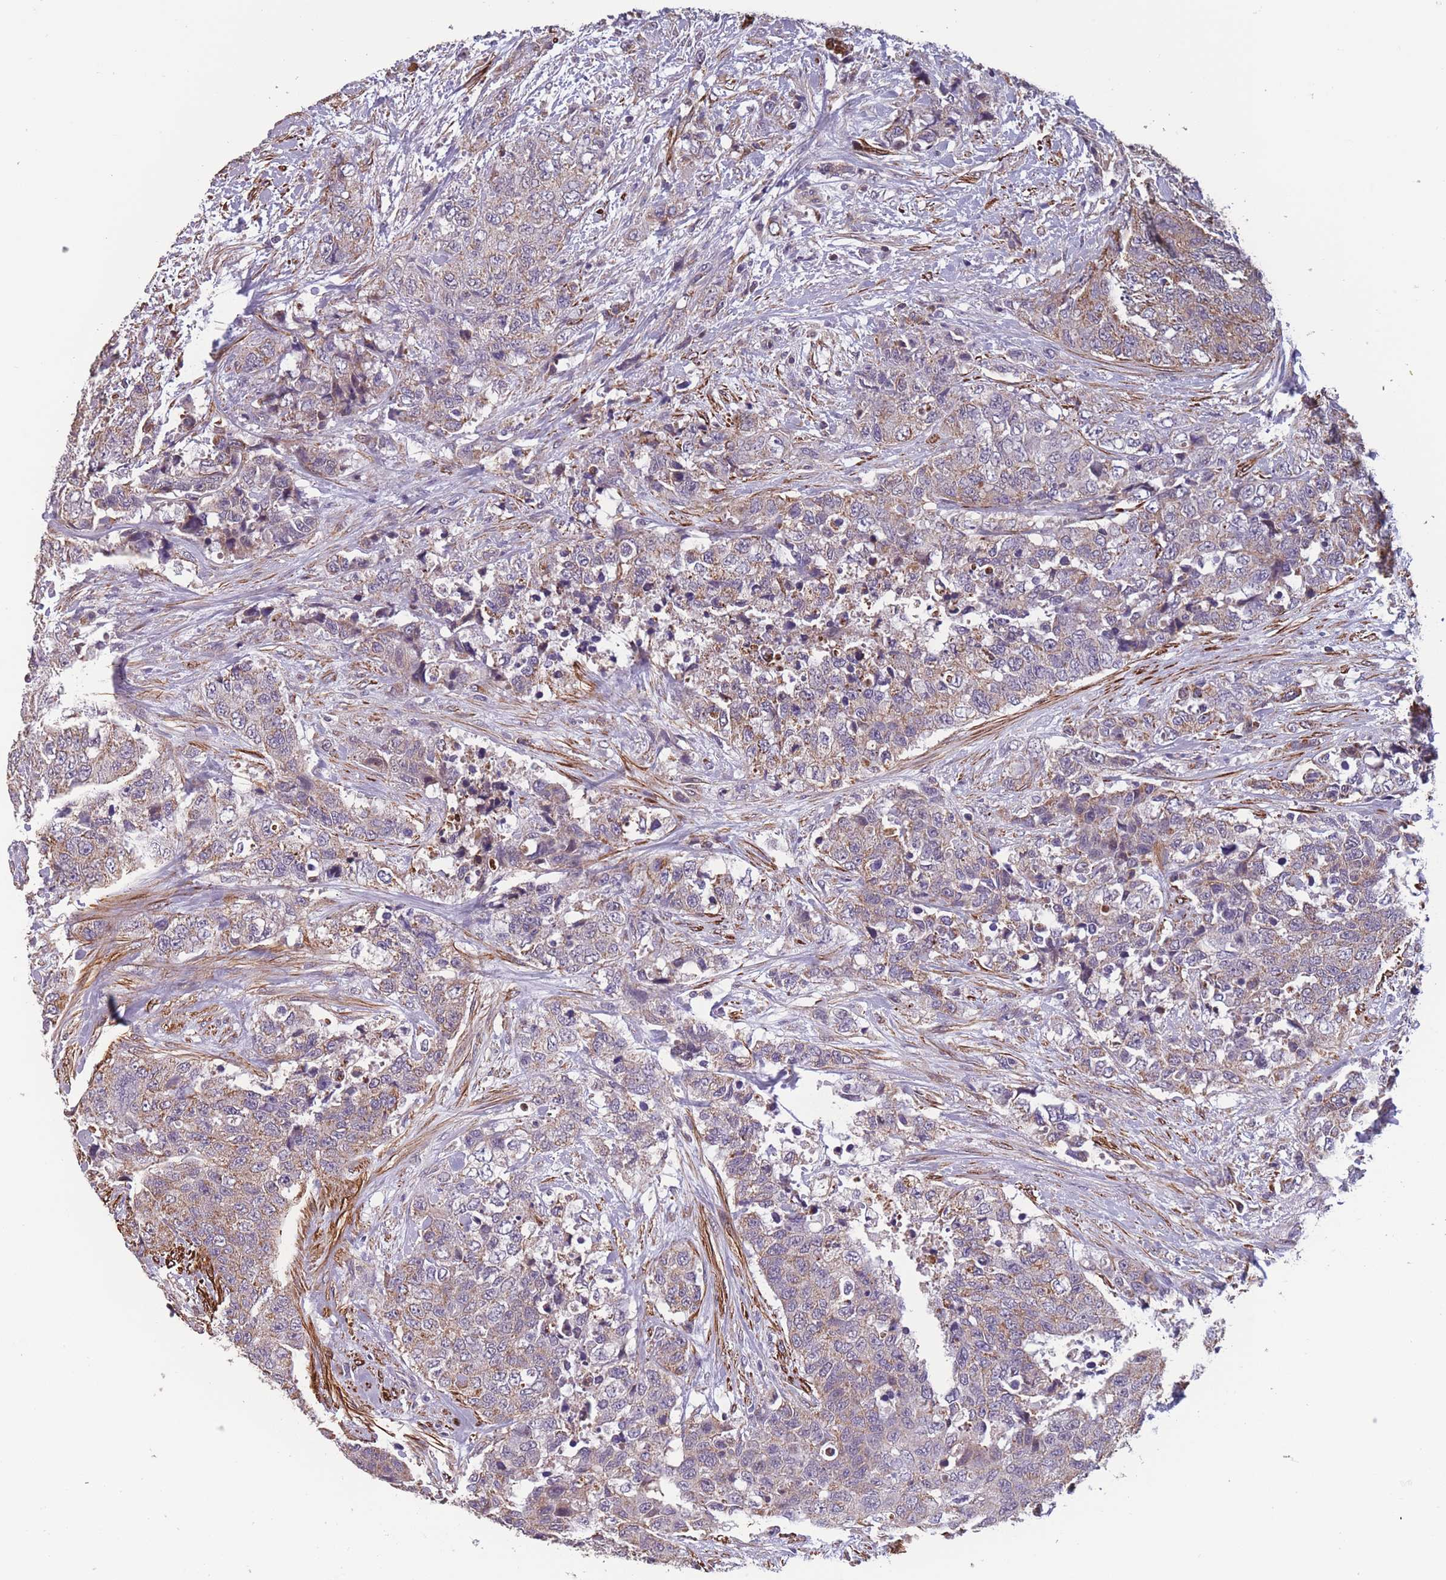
{"staining": {"intensity": "weak", "quantity": ">75%", "location": "cytoplasmic/membranous"}, "tissue": "urothelial cancer", "cell_type": "Tumor cells", "image_type": "cancer", "snomed": [{"axis": "morphology", "description": "Urothelial carcinoma, High grade"}, {"axis": "topography", "description": "Urinary bladder"}], "caption": "An IHC image of tumor tissue is shown. Protein staining in brown highlights weak cytoplasmic/membranous positivity in high-grade urothelial carcinoma within tumor cells.", "gene": "TOMM40L", "patient": {"sex": "female", "age": 78}}